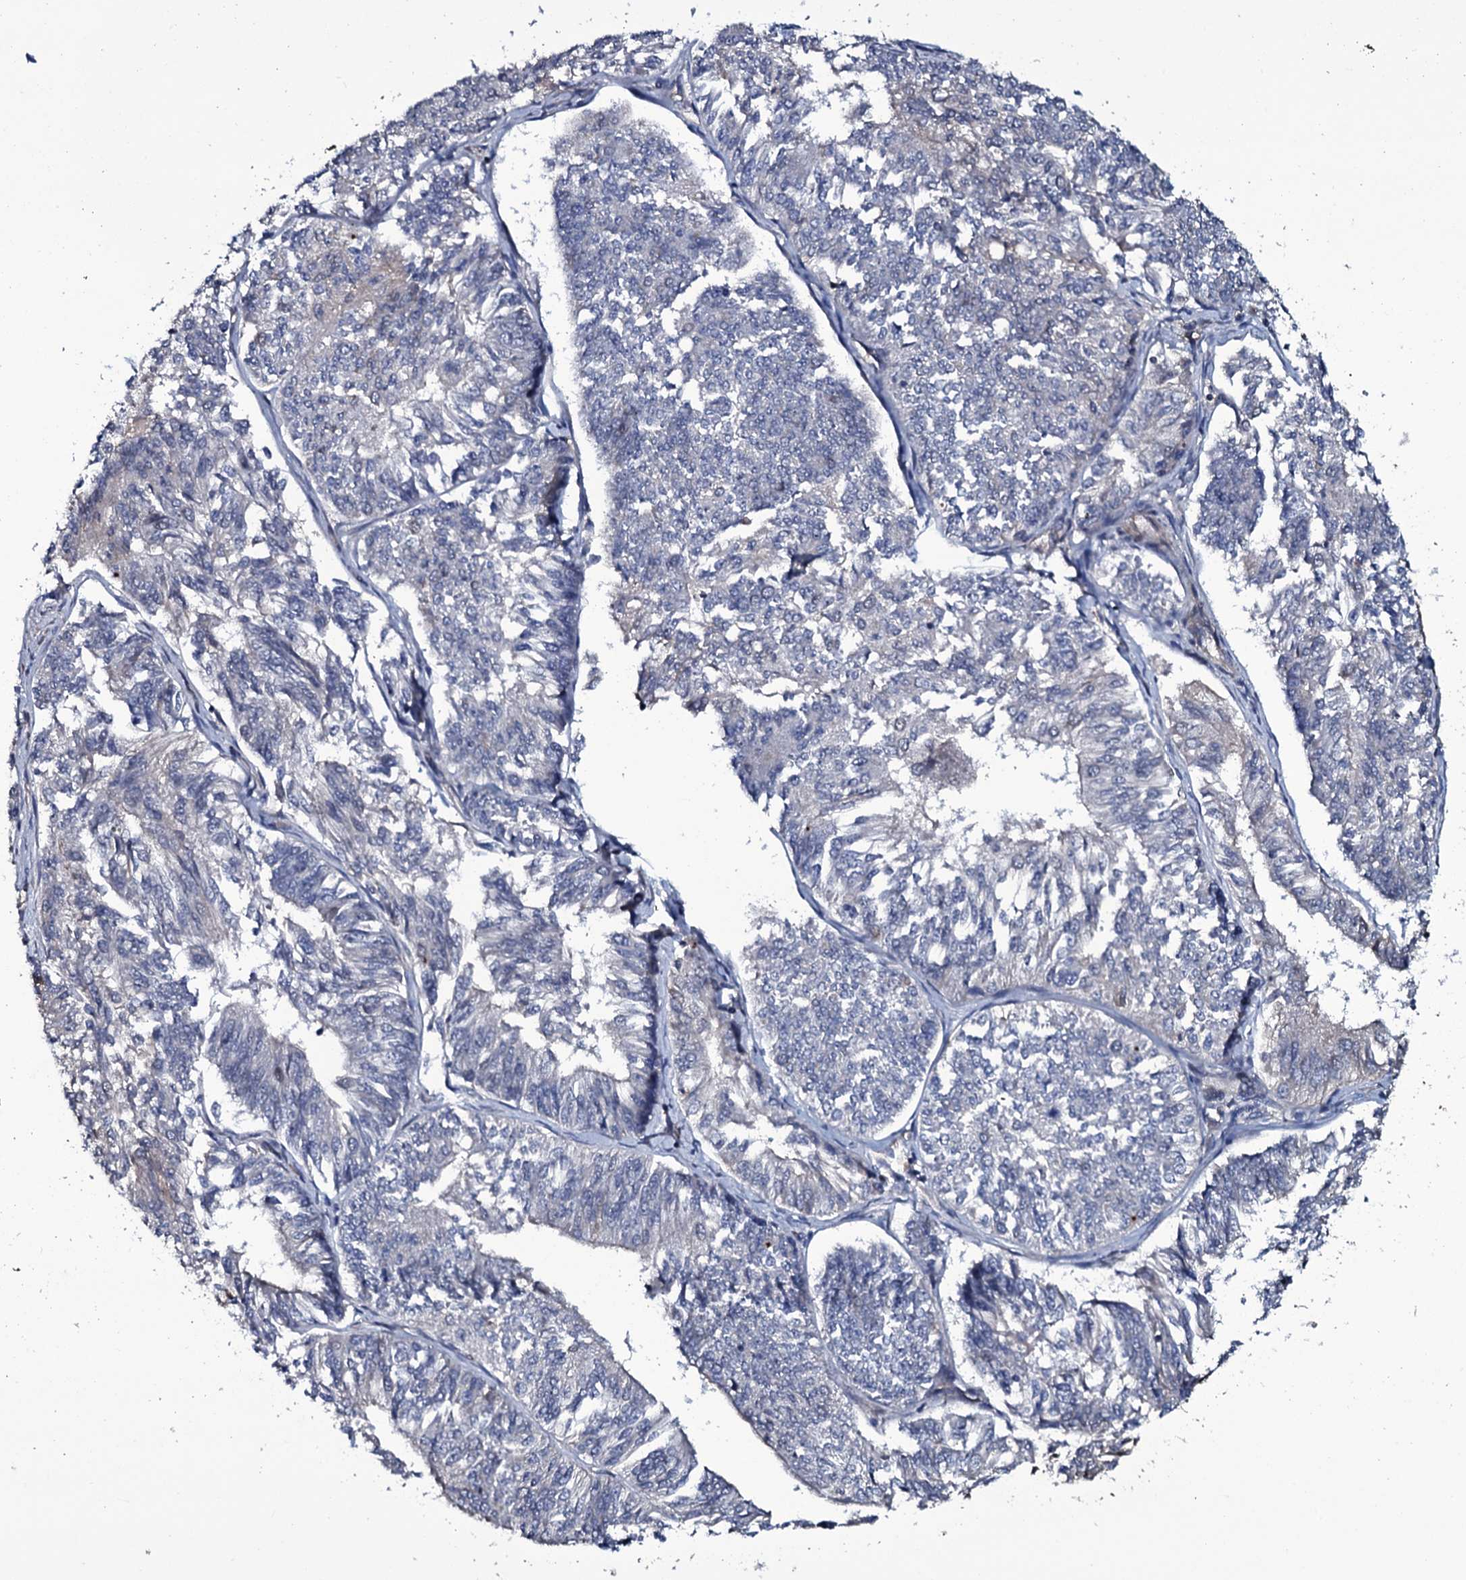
{"staining": {"intensity": "negative", "quantity": "none", "location": "none"}, "tissue": "endometrial cancer", "cell_type": "Tumor cells", "image_type": "cancer", "snomed": [{"axis": "morphology", "description": "Adenocarcinoma, NOS"}, {"axis": "topography", "description": "Endometrium"}], "caption": "This is an immunohistochemistry micrograph of adenocarcinoma (endometrial). There is no positivity in tumor cells.", "gene": "LYG2", "patient": {"sex": "female", "age": 58}}